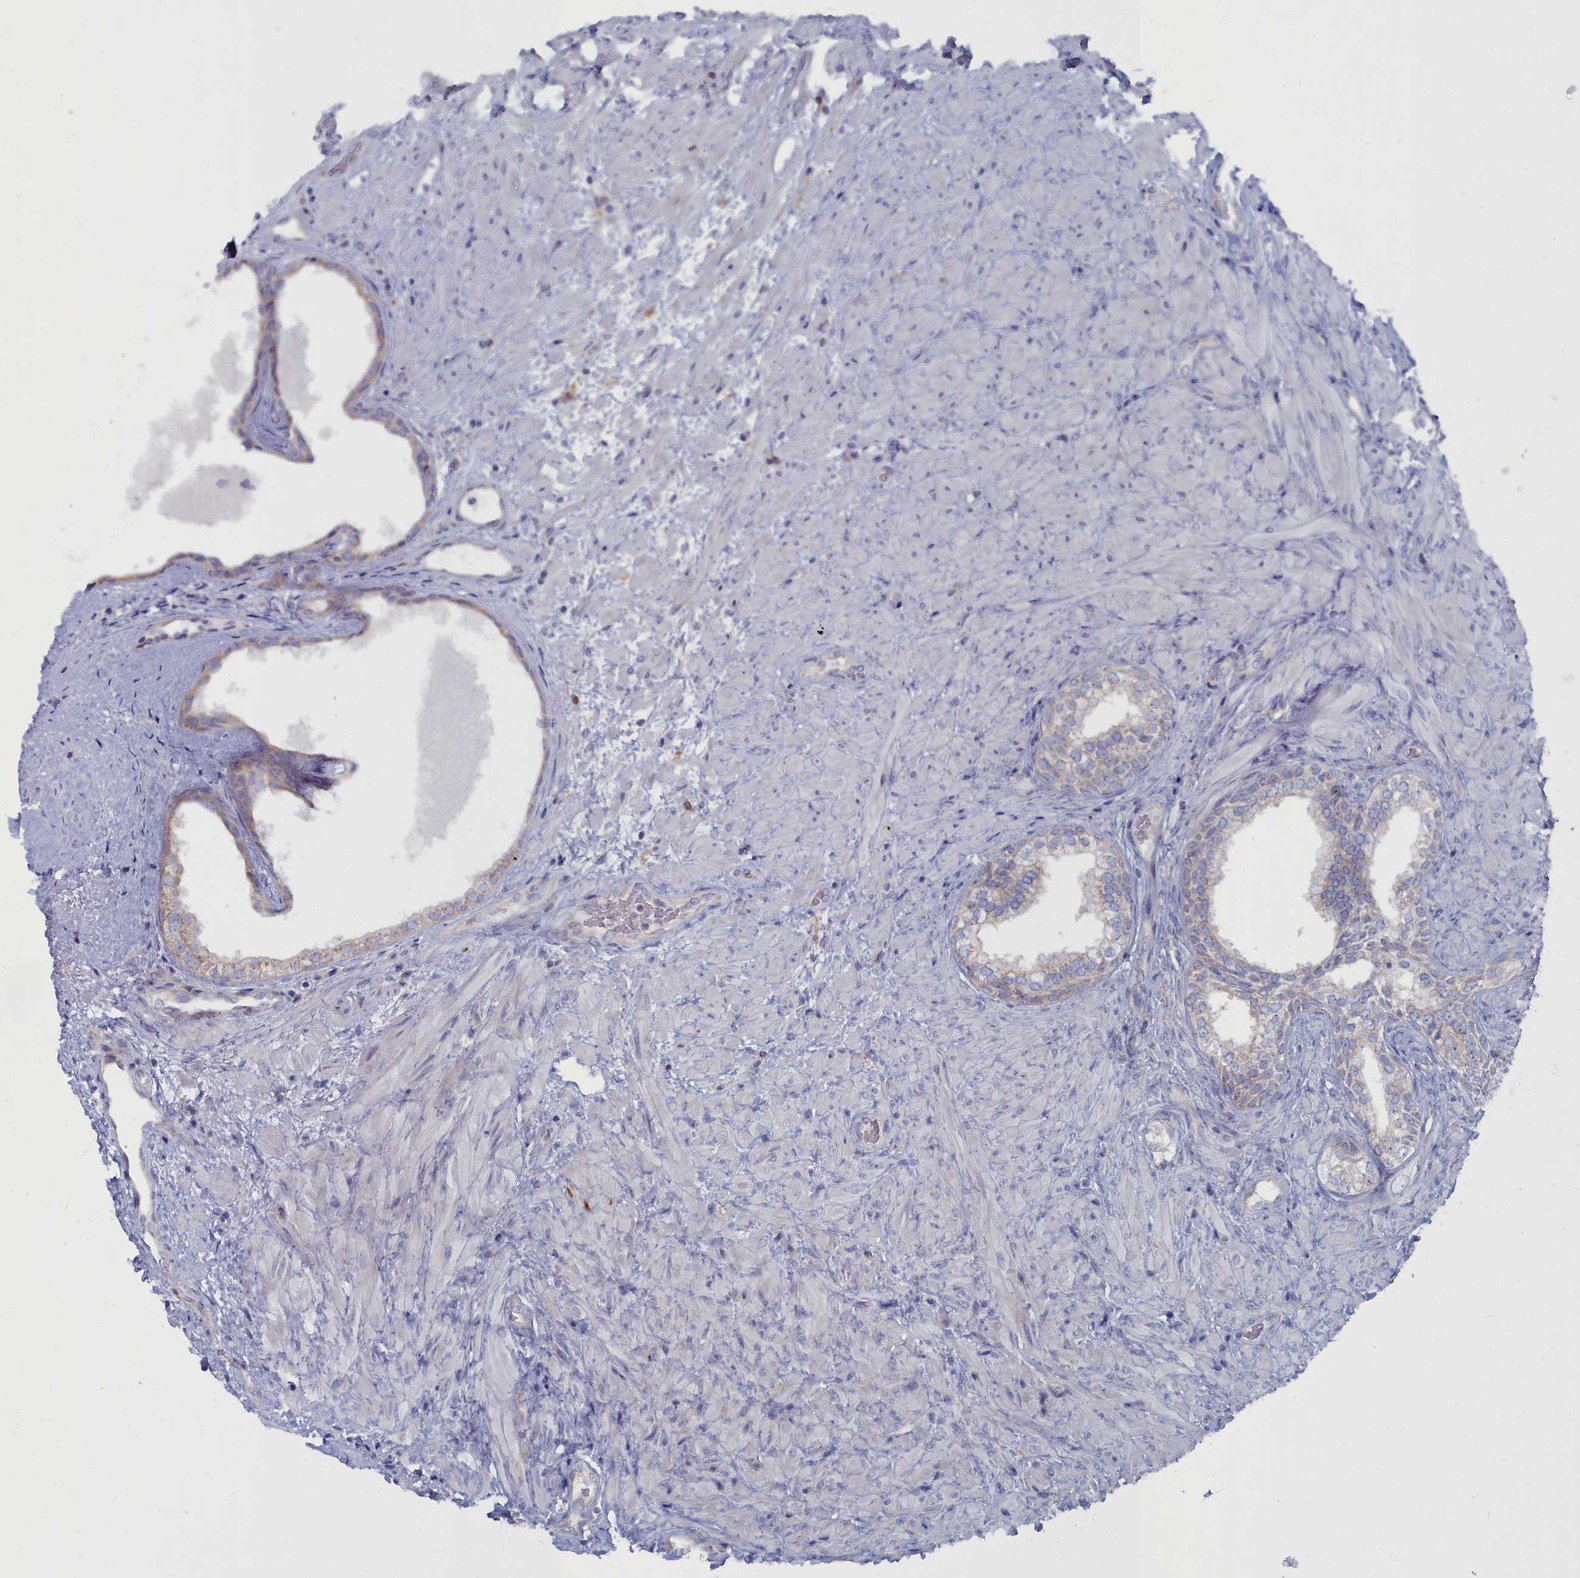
{"staining": {"intensity": "negative", "quantity": "none", "location": "none"}, "tissue": "prostate", "cell_type": "Glandular cells", "image_type": "normal", "snomed": [{"axis": "morphology", "description": "Normal tissue, NOS"}, {"axis": "topography", "description": "Prostate"}], "caption": "There is no significant expression in glandular cells of prostate. The staining was performed using DAB to visualize the protein expression in brown, while the nuclei were stained in blue with hematoxylin (Magnification: 20x).", "gene": "CCDC149", "patient": {"sex": "male", "age": 76}}